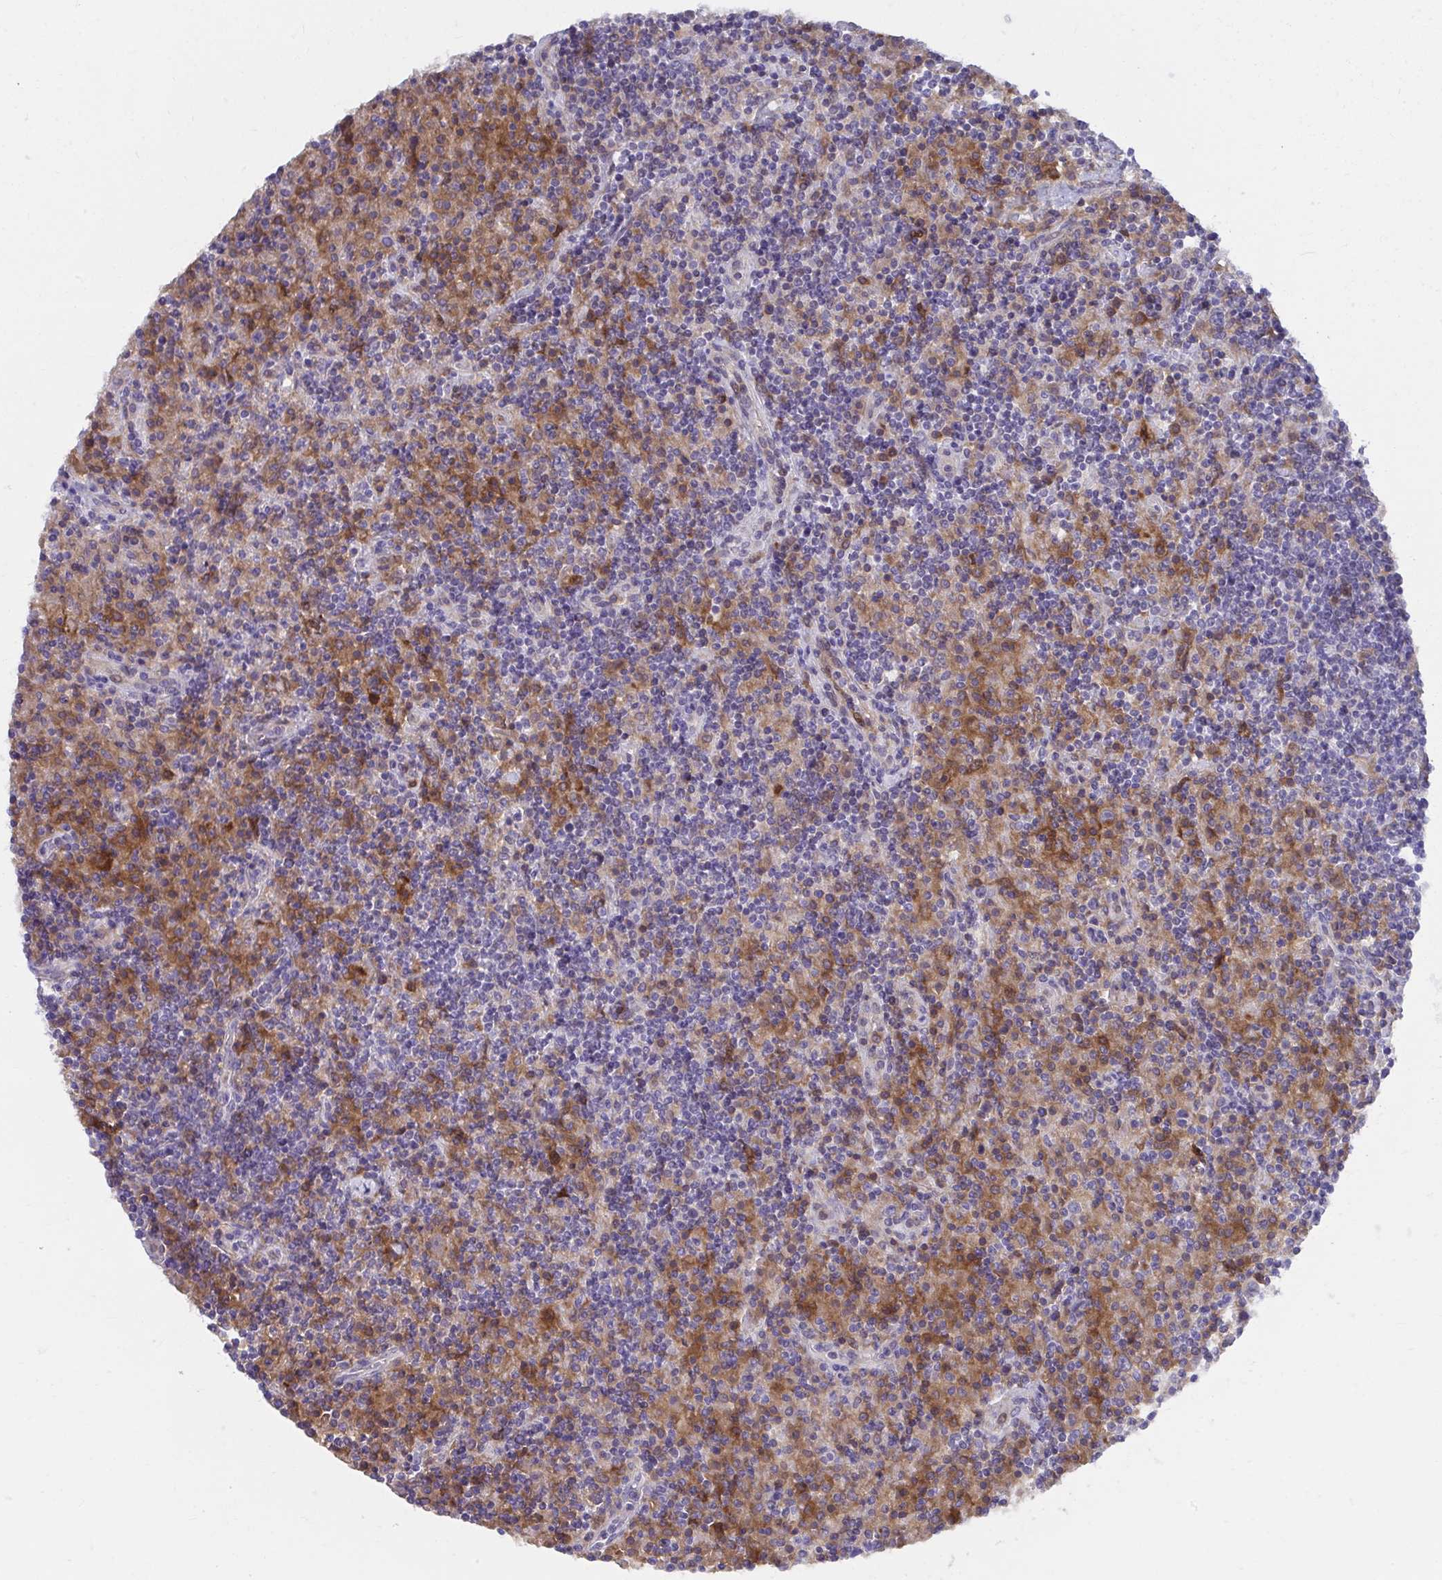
{"staining": {"intensity": "moderate", "quantity": "25%-75%", "location": "cytoplasmic/membranous"}, "tissue": "lymphoma", "cell_type": "Tumor cells", "image_type": "cancer", "snomed": [{"axis": "morphology", "description": "Hodgkin's disease, NOS"}, {"axis": "topography", "description": "Lymph node"}], "caption": "Protein expression analysis of lymphoma displays moderate cytoplasmic/membranous positivity in about 25%-75% of tumor cells.", "gene": "SLAMF7", "patient": {"sex": "male", "age": 70}}